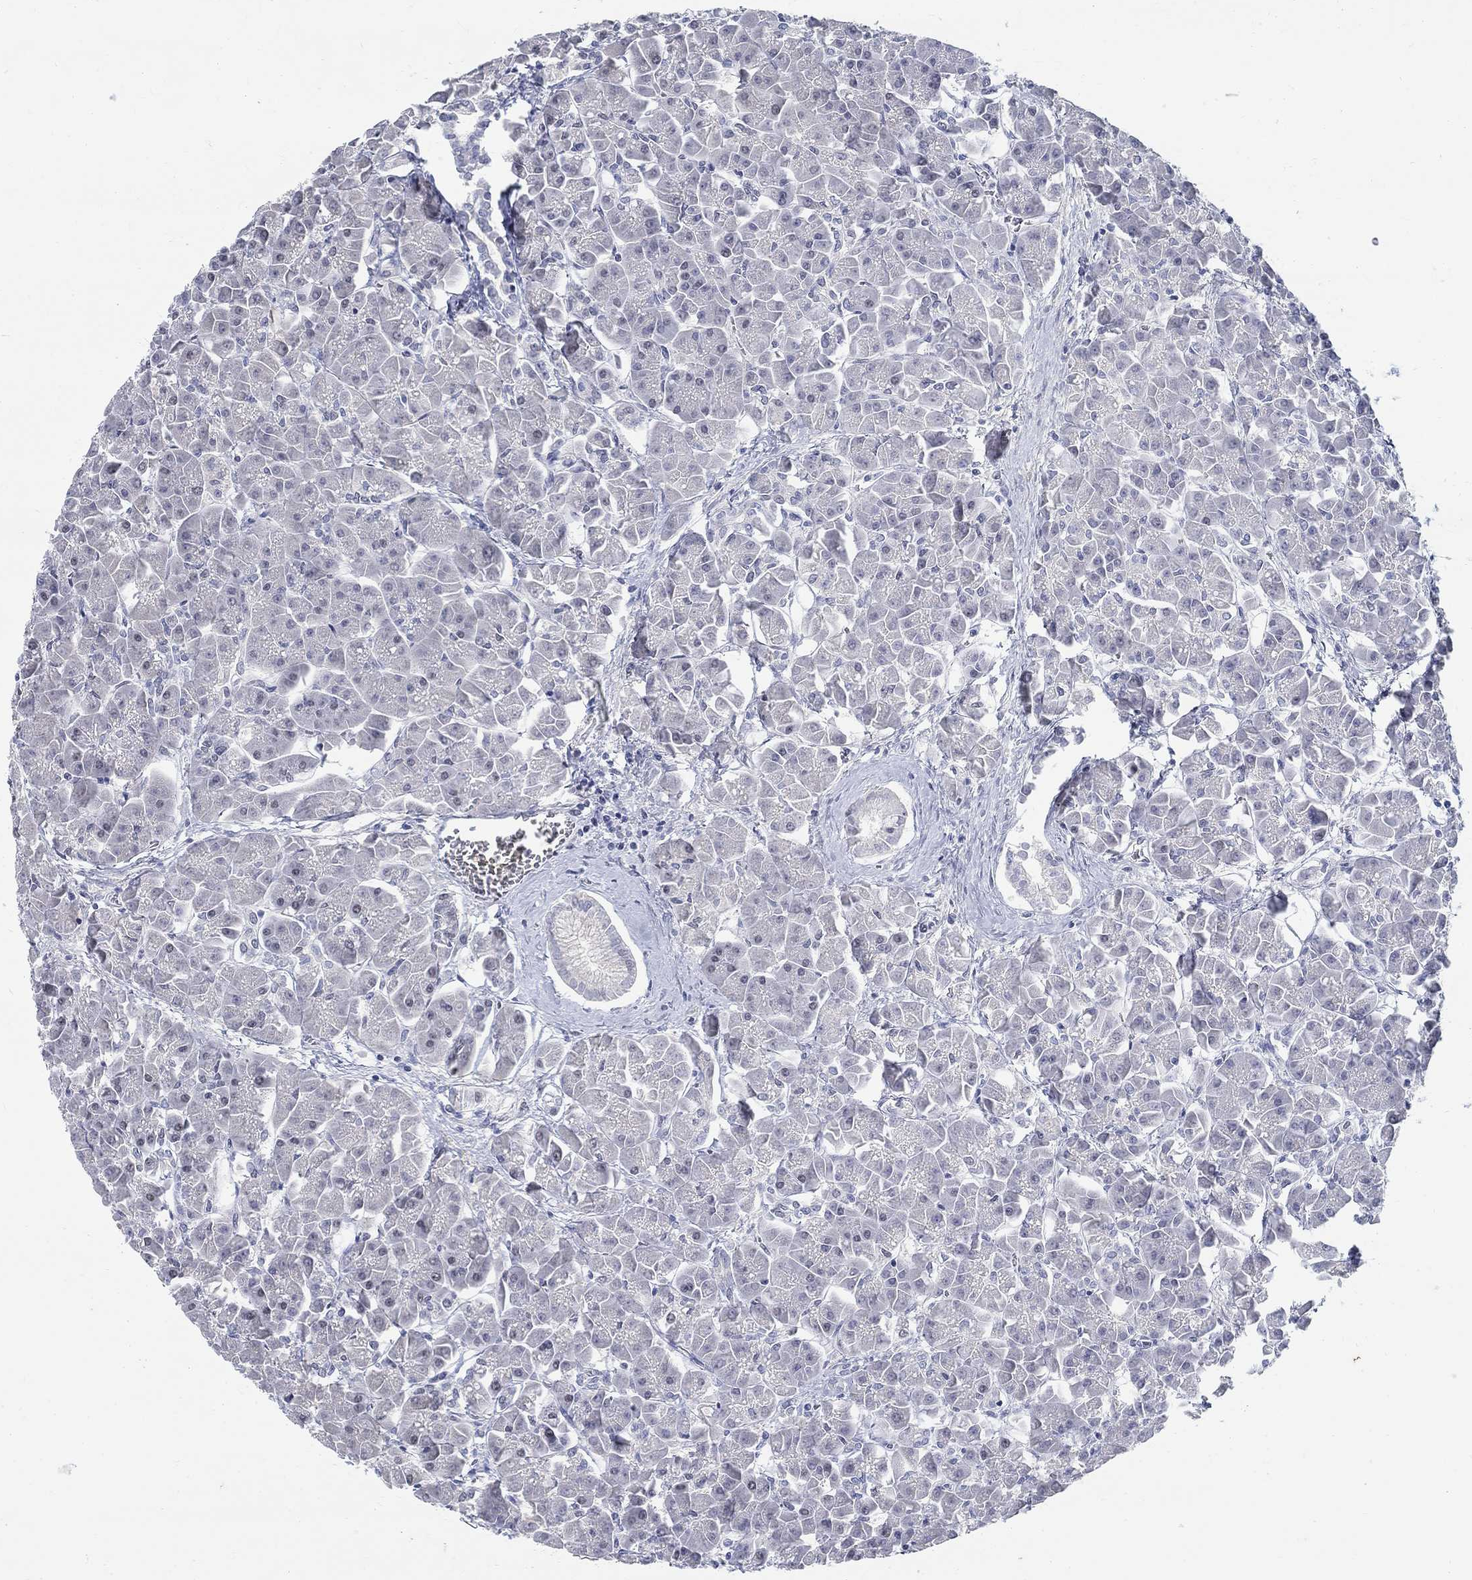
{"staining": {"intensity": "negative", "quantity": "none", "location": "none"}, "tissue": "pancreas", "cell_type": "Exocrine glandular cells", "image_type": "normal", "snomed": [{"axis": "morphology", "description": "Normal tissue, NOS"}, {"axis": "topography", "description": "Pancreas"}], "caption": "The photomicrograph exhibits no significant staining in exocrine glandular cells of pancreas.", "gene": "ANKS1B", "patient": {"sex": "male", "age": 70}}